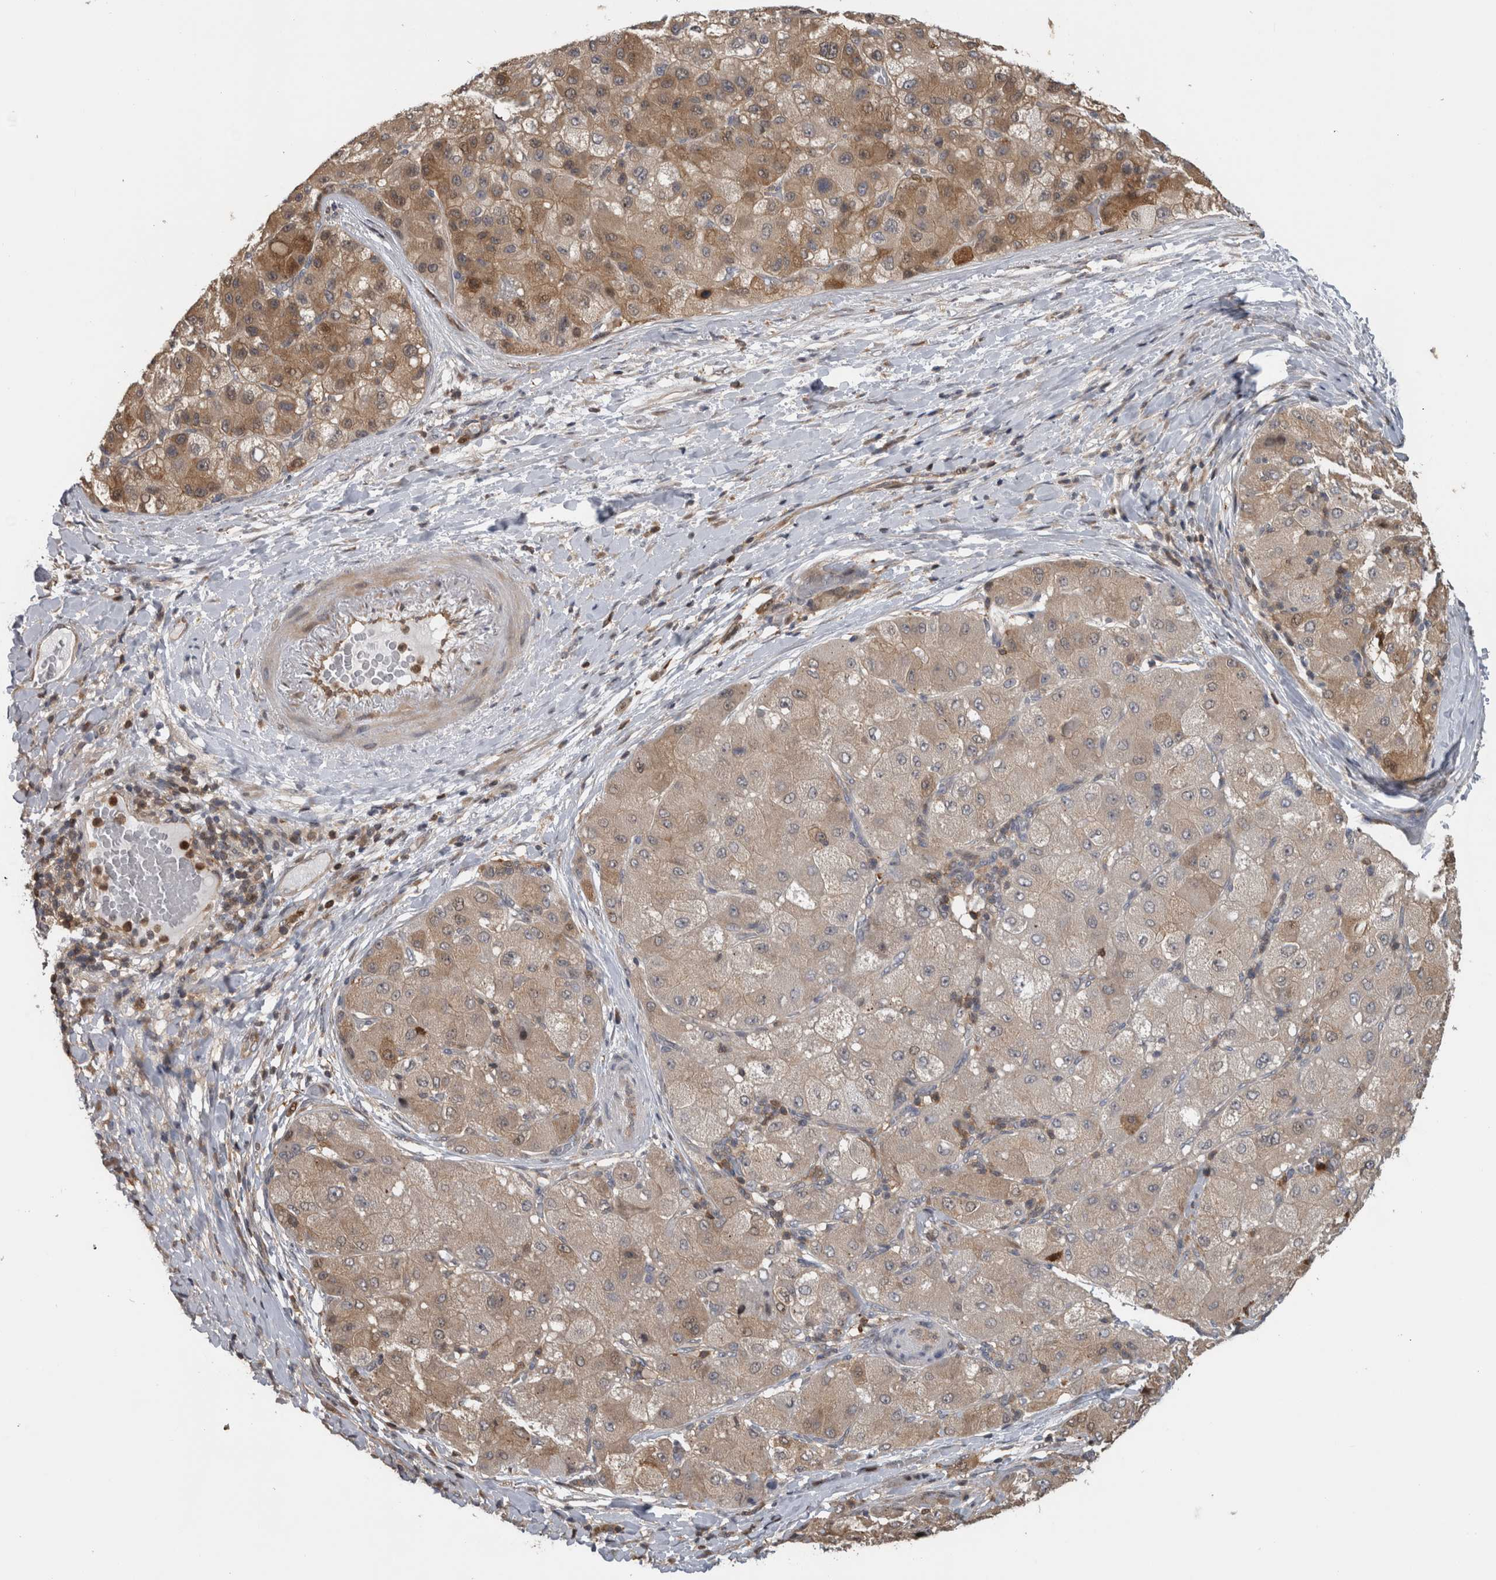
{"staining": {"intensity": "weak", "quantity": ">75%", "location": "cytoplasmic/membranous"}, "tissue": "liver cancer", "cell_type": "Tumor cells", "image_type": "cancer", "snomed": [{"axis": "morphology", "description": "Carcinoma, Hepatocellular, NOS"}, {"axis": "topography", "description": "Liver"}], "caption": "Protein expression analysis of hepatocellular carcinoma (liver) demonstrates weak cytoplasmic/membranous expression in about >75% of tumor cells.", "gene": "USH1G", "patient": {"sex": "male", "age": 80}}